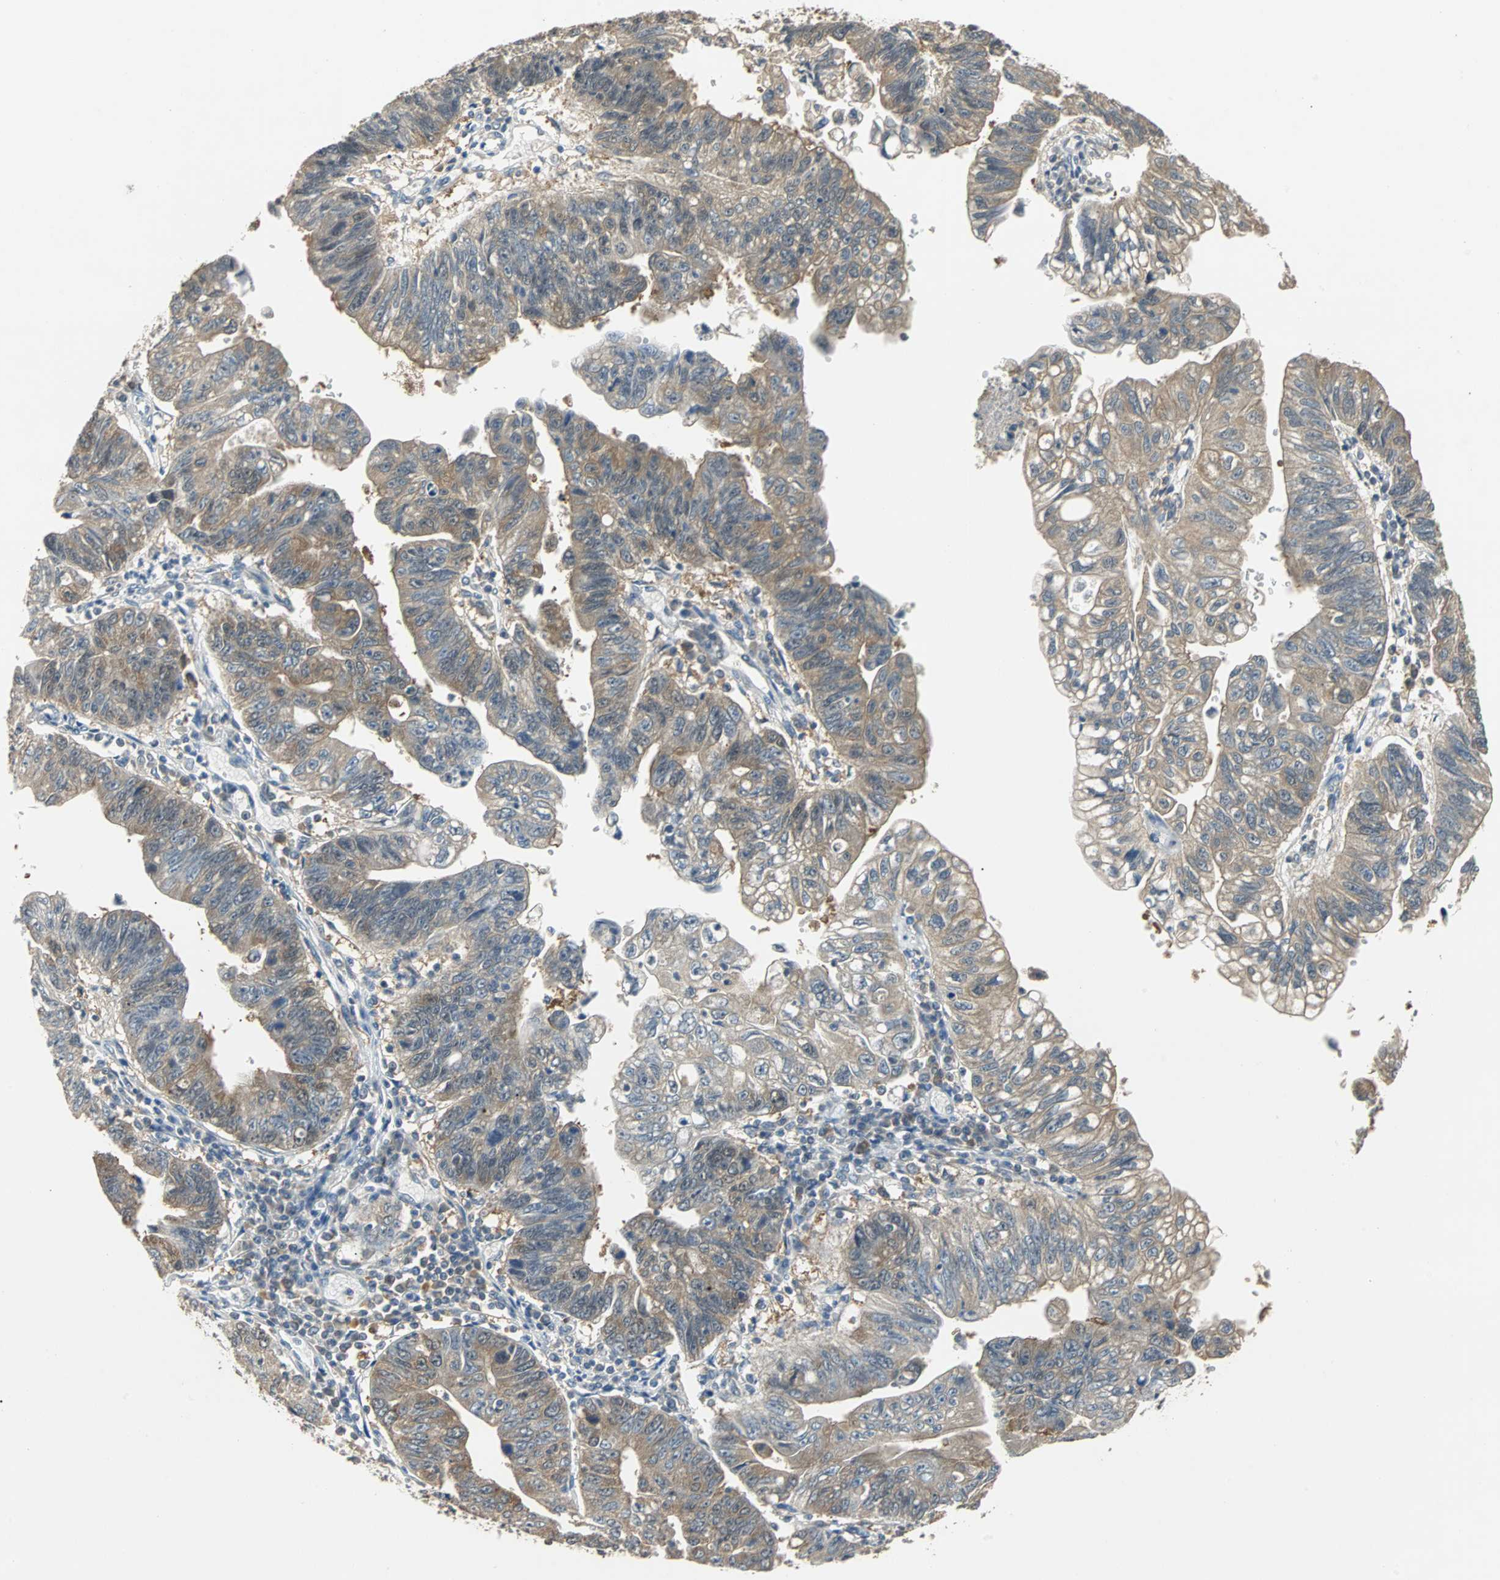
{"staining": {"intensity": "moderate", "quantity": "25%-75%", "location": "cytoplasmic/membranous"}, "tissue": "stomach cancer", "cell_type": "Tumor cells", "image_type": "cancer", "snomed": [{"axis": "morphology", "description": "Adenocarcinoma, NOS"}, {"axis": "topography", "description": "Stomach"}], "caption": "Human adenocarcinoma (stomach) stained with a protein marker displays moderate staining in tumor cells.", "gene": "ABHD2", "patient": {"sex": "male", "age": 59}}